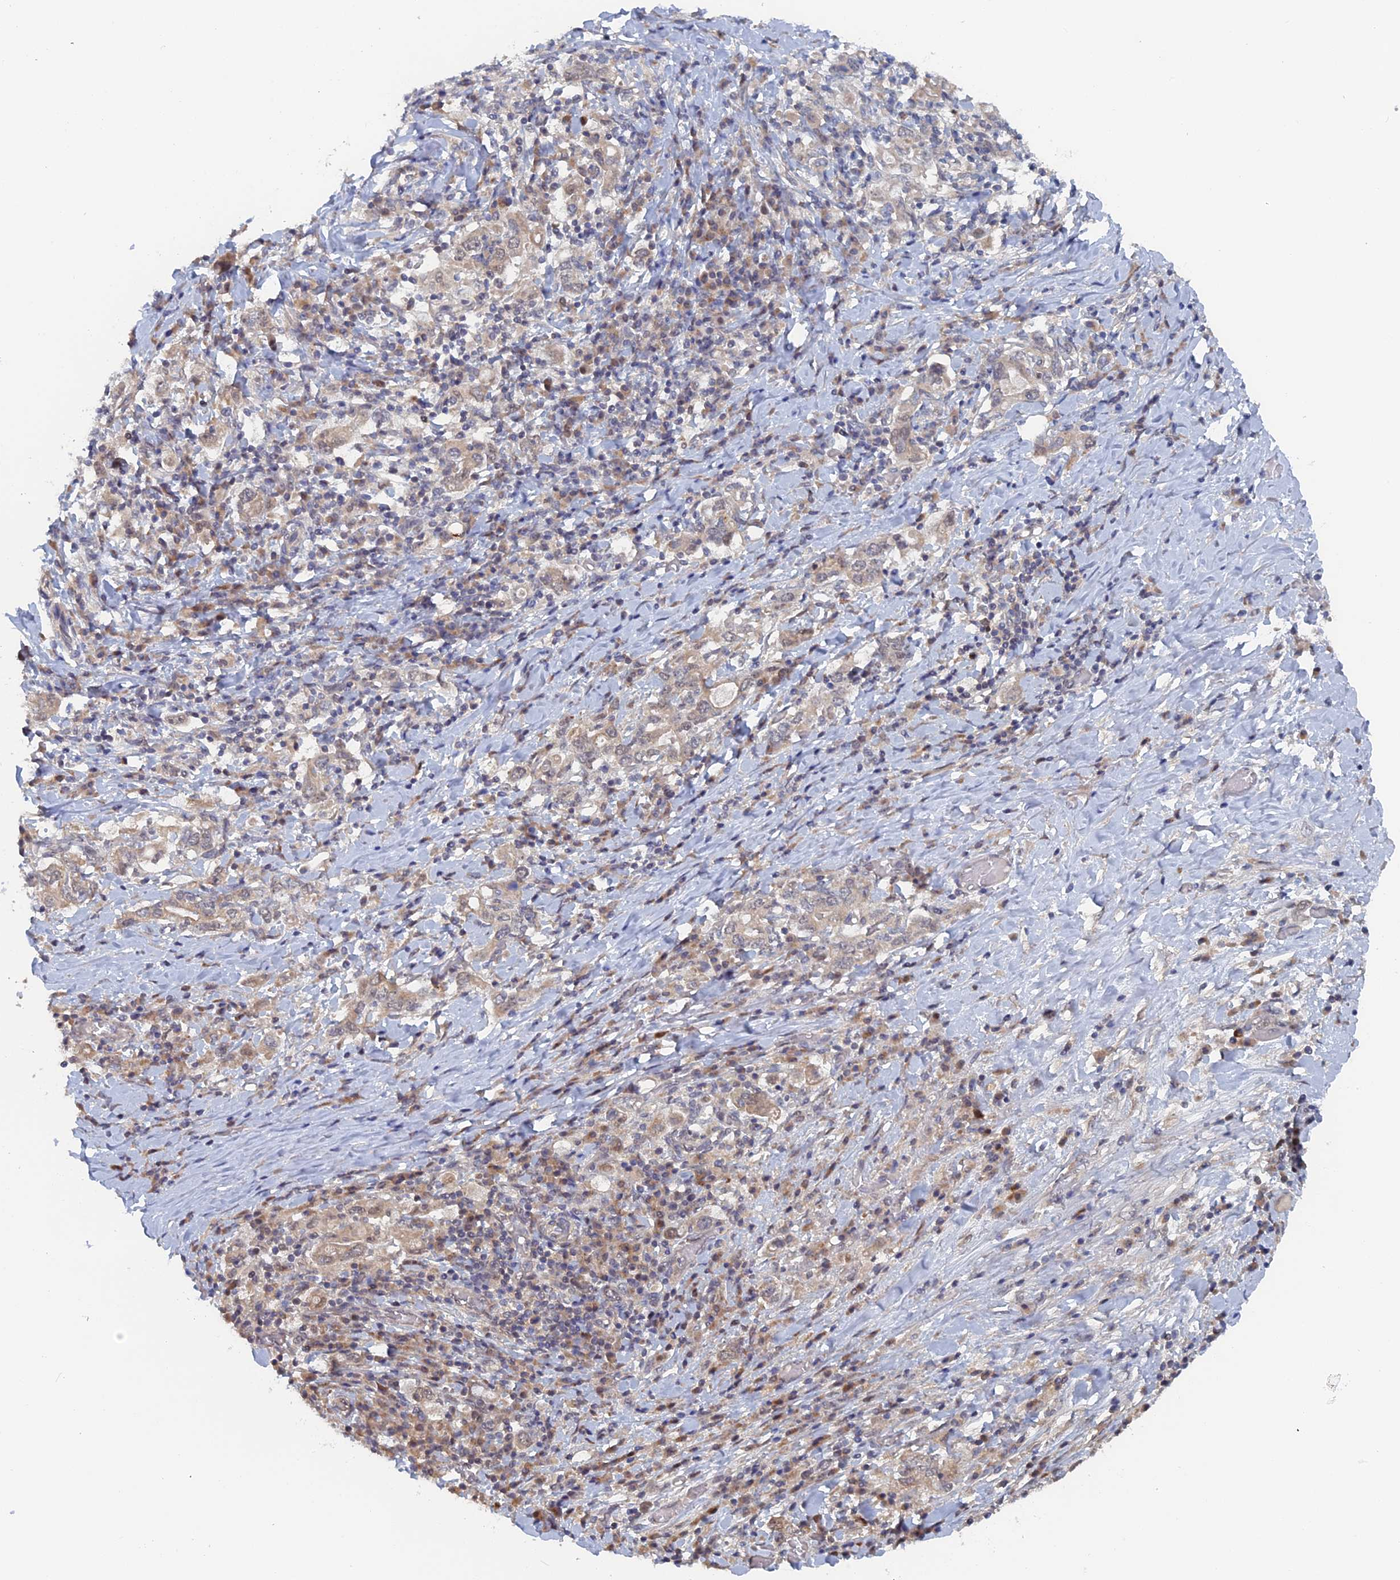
{"staining": {"intensity": "weak", "quantity": "<25%", "location": "cytoplasmic/membranous"}, "tissue": "stomach cancer", "cell_type": "Tumor cells", "image_type": "cancer", "snomed": [{"axis": "morphology", "description": "Adenocarcinoma, NOS"}, {"axis": "topography", "description": "Stomach, upper"}, {"axis": "topography", "description": "Stomach"}], "caption": "A photomicrograph of adenocarcinoma (stomach) stained for a protein demonstrates no brown staining in tumor cells.", "gene": "ELOVL6", "patient": {"sex": "male", "age": 62}}